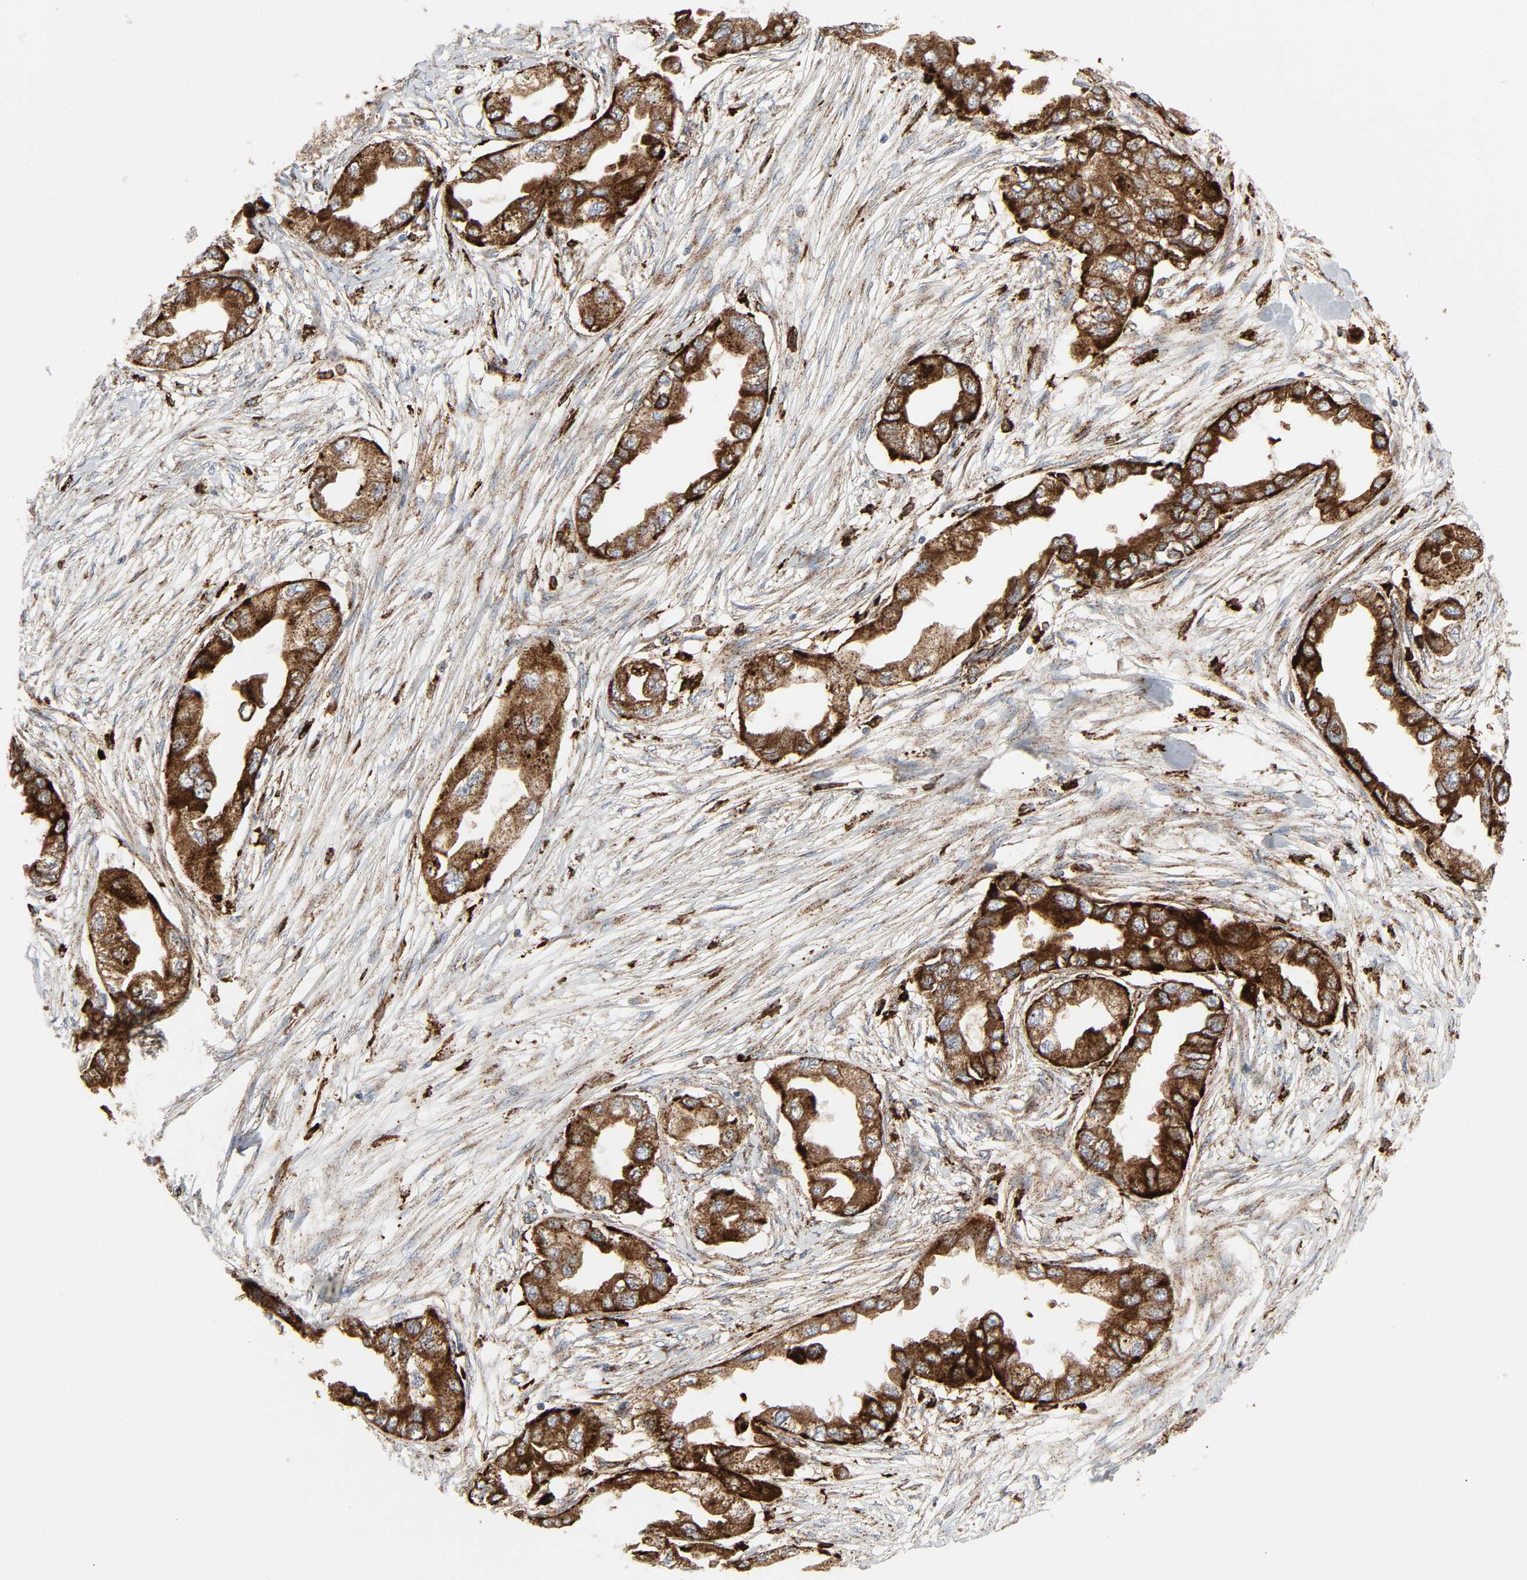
{"staining": {"intensity": "strong", "quantity": ">75%", "location": "cytoplasmic/membranous"}, "tissue": "endometrial cancer", "cell_type": "Tumor cells", "image_type": "cancer", "snomed": [{"axis": "morphology", "description": "Adenocarcinoma, NOS"}, {"axis": "topography", "description": "Endometrium"}], "caption": "Adenocarcinoma (endometrial) was stained to show a protein in brown. There is high levels of strong cytoplasmic/membranous positivity in about >75% of tumor cells. The staining was performed using DAB (3,3'-diaminobenzidine), with brown indicating positive protein expression. Nuclei are stained blue with hematoxylin.", "gene": "PSAP", "patient": {"sex": "female", "age": 67}}